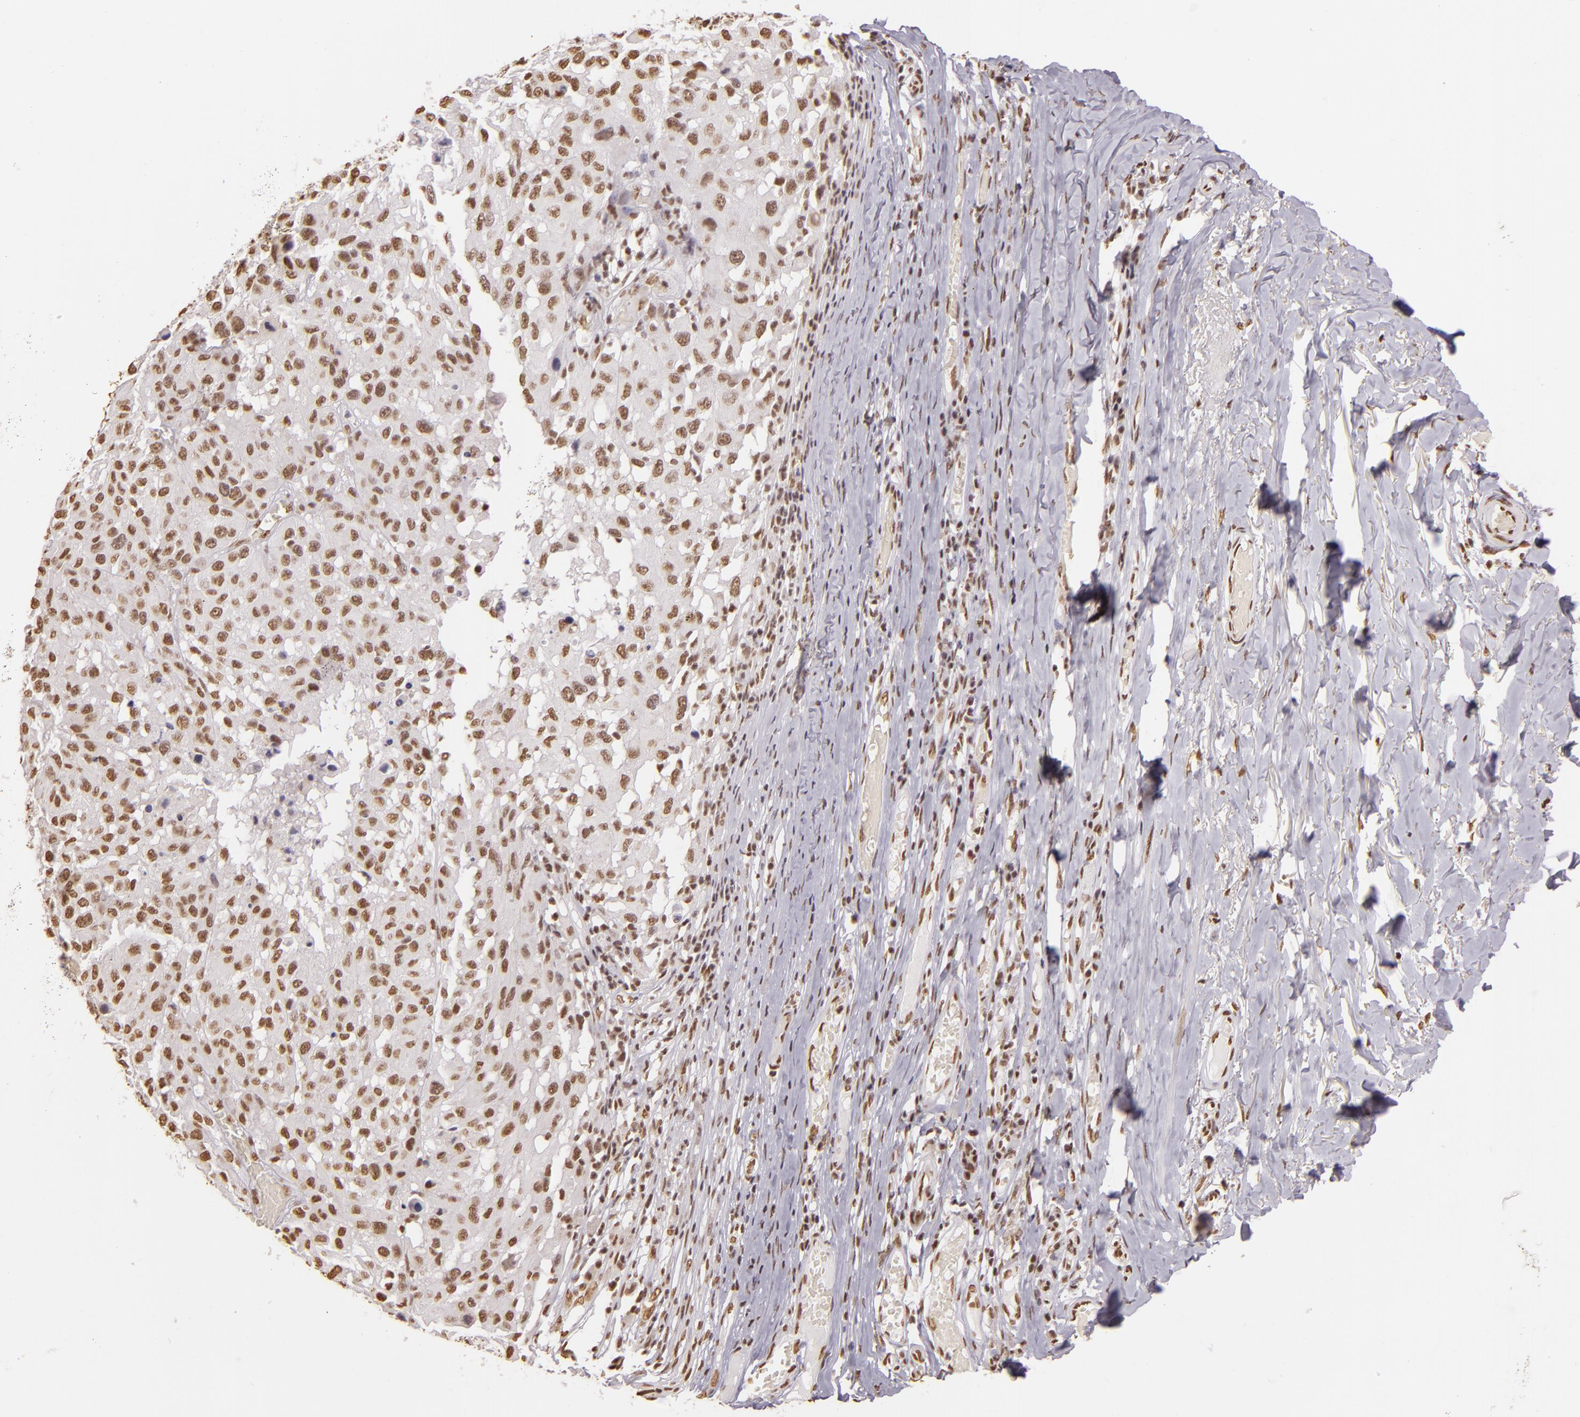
{"staining": {"intensity": "weak", "quantity": ">75%", "location": "nuclear"}, "tissue": "melanoma", "cell_type": "Tumor cells", "image_type": "cancer", "snomed": [{"axis": "morphology", "description": "Malignant melanoma, NOS"}, {"axis": "topography", "description": "Skin"}], "caption": "This micrograph demonstrates immunohistochemistry (IHC) staining of human malignant melanoma, with low weak nuclear positivity in approximately >75% of tumor cells.", "gene": "PAPOLA", "patient": {"sex": "female", "age": 77}}